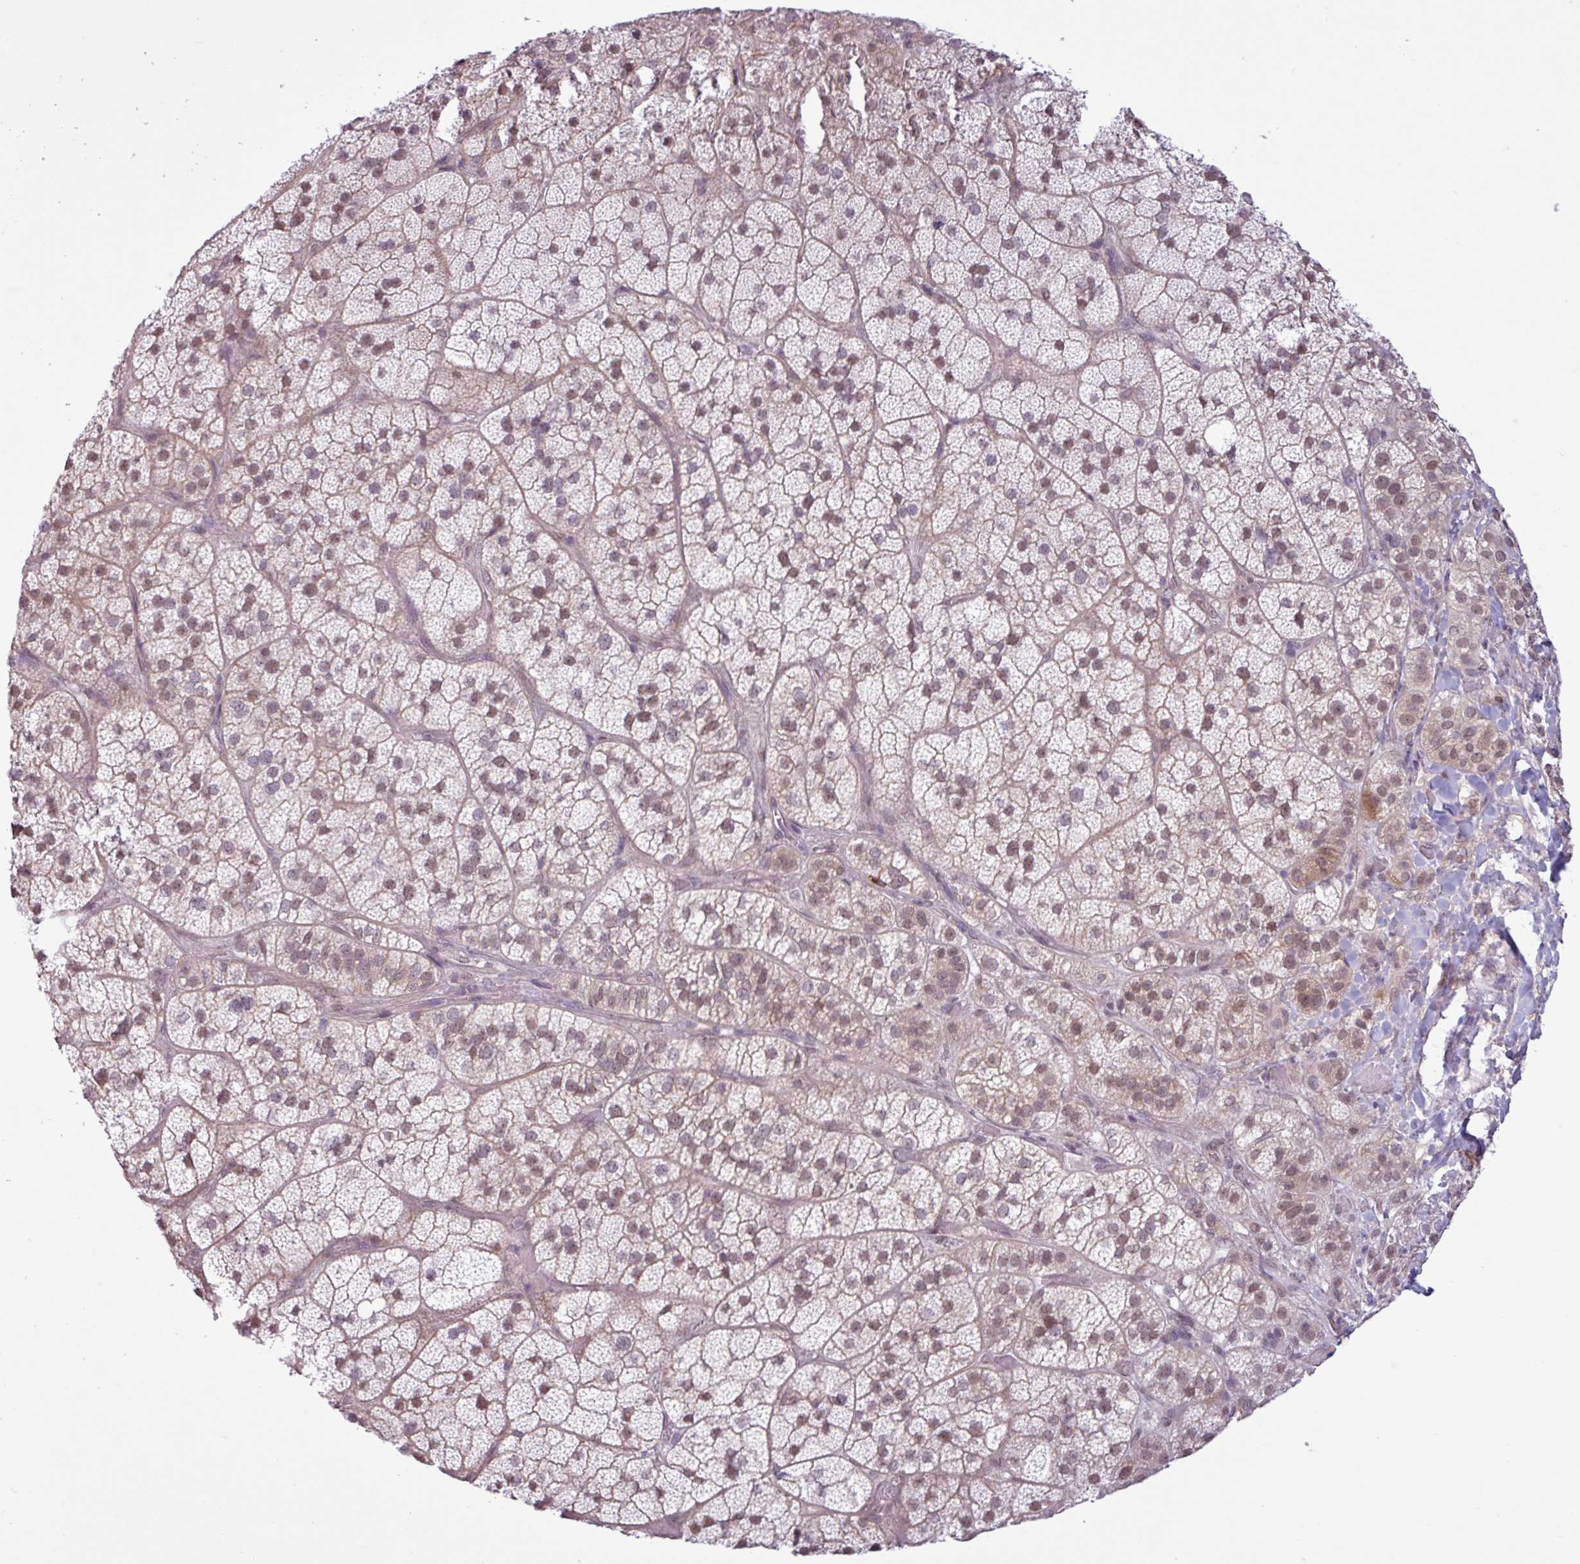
{"staining": {"intensity": "moderate", "quantity": ">75%", "location": "cytoplasmic/membranous,nuclear"}, "tissue": "adrenal gland", "cell_type": "Glandular cells", "image_type": "normal", "snomed": [{"axis": "morphology", "description": "Normal tissue, NOS"}, {"axis": "topography", "description": "Adrenal gland"}], "caption": "The immunohistochemical stain shows moderate cytoplasmic/membranous,nuclear expression in glandular cells of benign adrenal gland. The staining was performed using DAB (3,3'-diaminobenzidine) to visualize the protein expression in brown, while the nuclei were stained in blue with hematoxylin (Magnification: 20x).", "gene": "NOTCH2", "patient": {"sex": "male", "age": 57}}